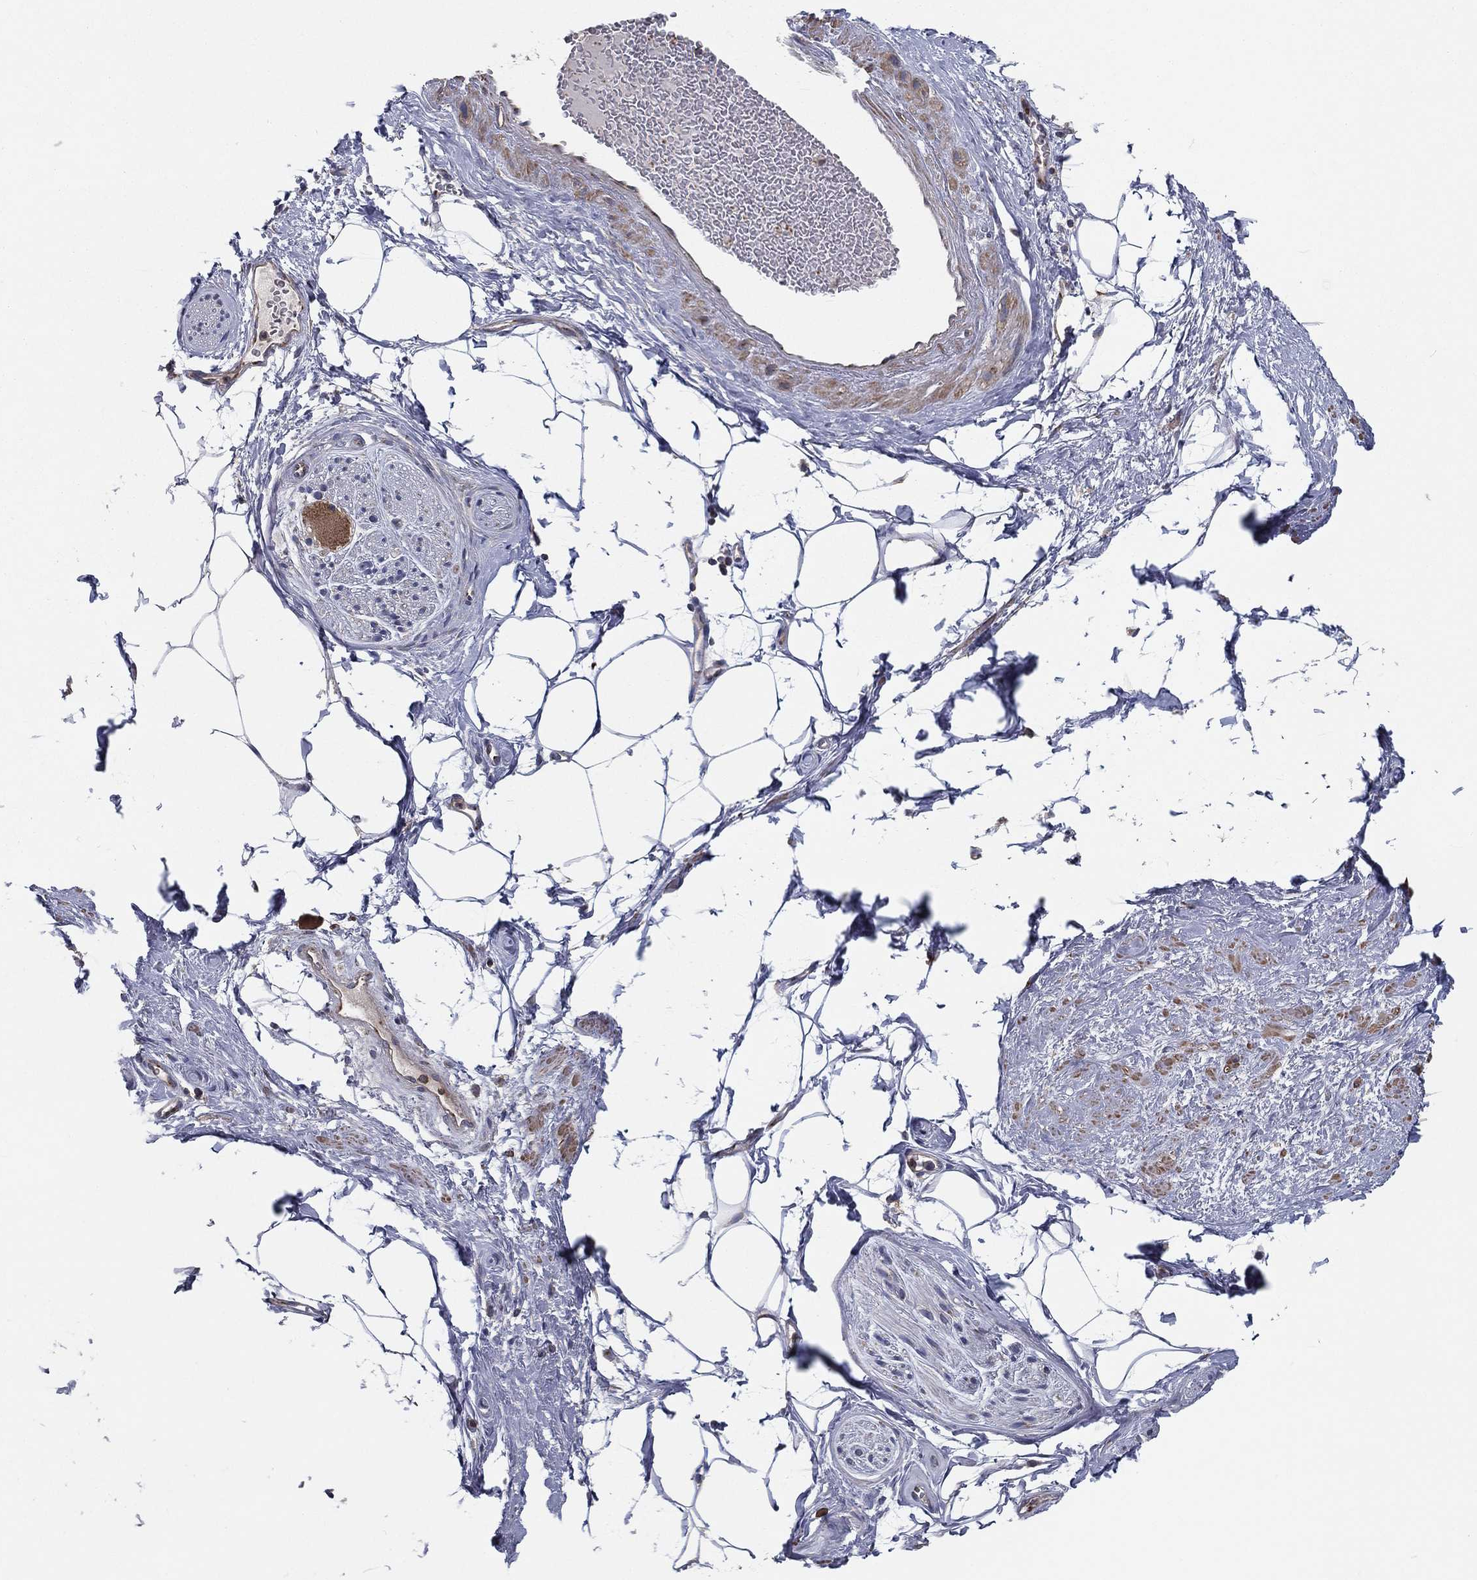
{"staining": {"intensity": "negative", "quantity": "none", "location": "none"}, "tissue": "adipose tissue", "cell_type": "Adipocytes", "image_type": "normal", "snomed": [{"axis": "morphology", "description": "Normal tissue, NOS"}, {"axis": "topography", "description": "Prostate"}, {"axis": "topography", "description": "Peripheral nerve tissue"}], "caption": "Protein analysis of benign adipose tissue demonstrates no significant staining in adipocytes. (Brightfield microscopy of DAB (3,3'-diaminobenzidine) IHC at high magnification).", "gene": "EIF2B5", "patient": {"sex": "male", "age": 57}}